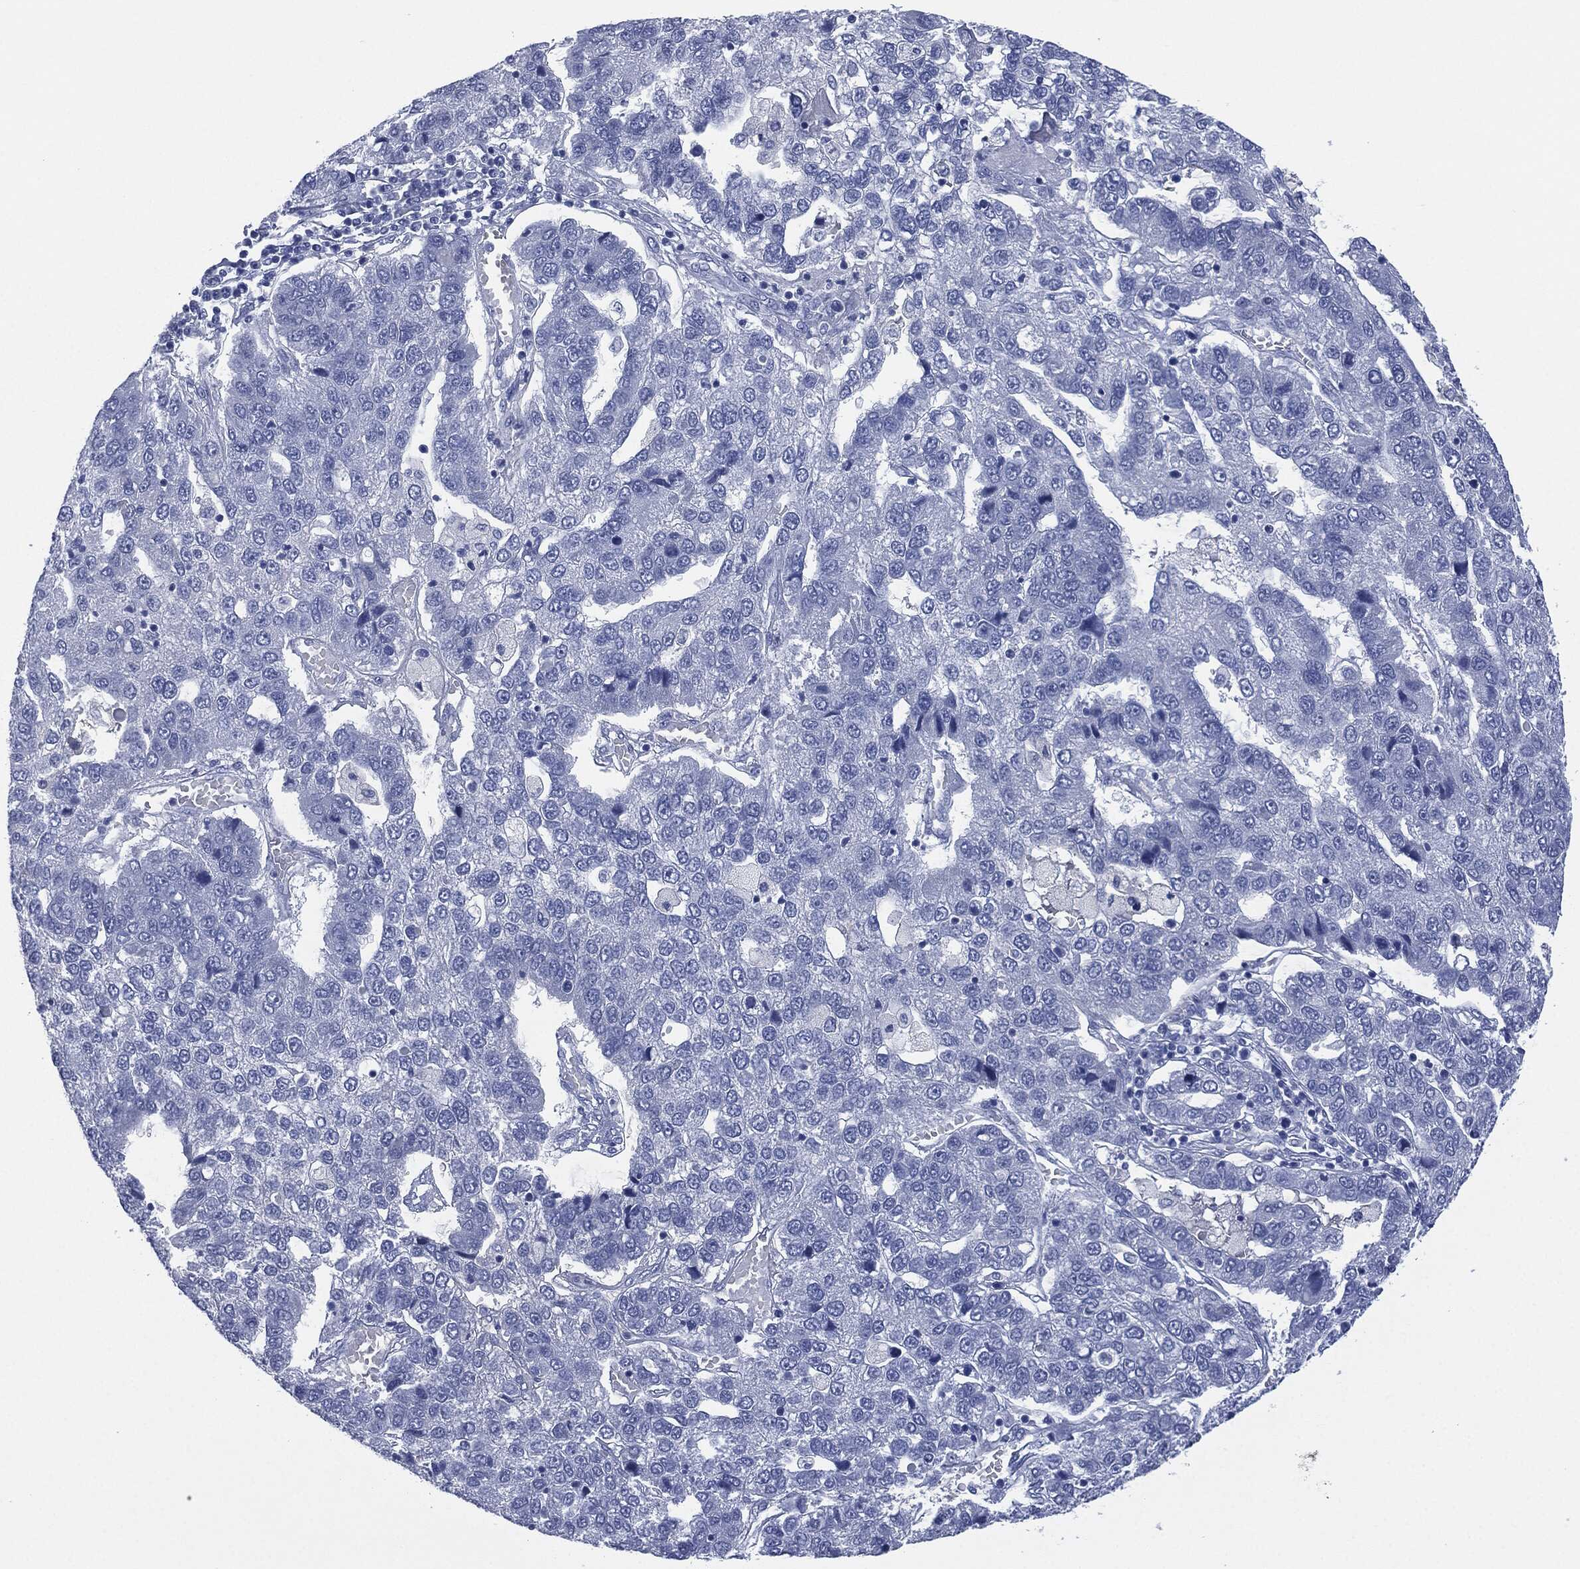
{"staining": {"intensity": "negative", "quantity": "none", "location": "none"}, "tissue": "pancreatic cancer", "cell_type": "Tumor cells", "image_type": "cancer", "snomed": [{"axis": "morphology", "description": "Adenocarcinoma, NOS"}, {"axis": "topography", "description": "Pancreas"}], "caption": "Pancreatic adenocarcinoma was stained to show a protein in brown. There is no significant staining in tumor cells.", "gene": "MUC16", "patient": {"sex": "female", "age": 61}}